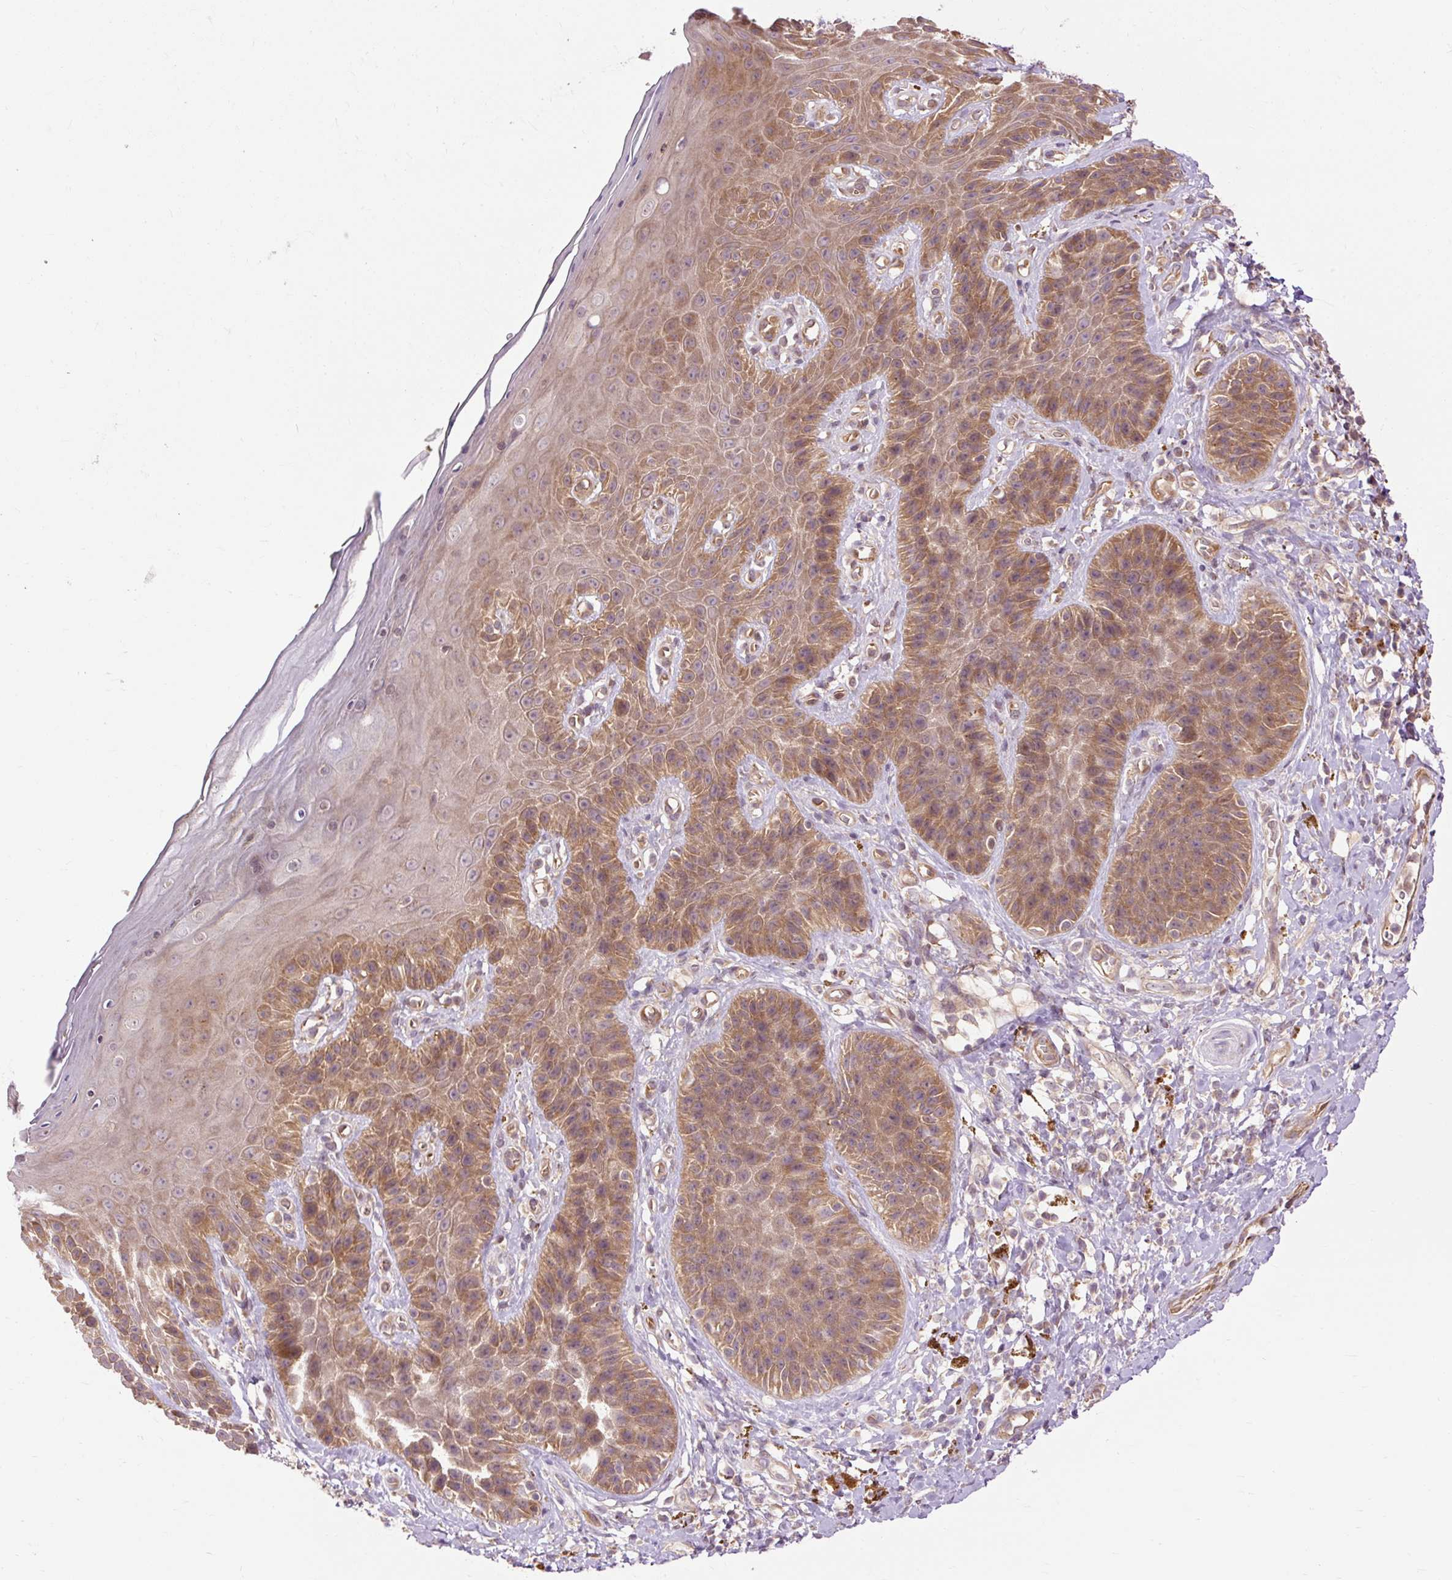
{"staining": {"intensity": "moderate", "quantity": "25%-75%", "location": "cytoplasmic/membranous"}, "tissue": "skin", "cell_type": "Epidermal cells", "image_type": "normal", "snomed": [{"axis": "morphology", "description": "Normal tissue, NOS"}, {"axis": "topography", "description": "Anal"}, {"axis": "topography", "description": "Peripheral nerve tissue"}], "caption": "Benign skin exhibits moderate cytoplasmic/membranous expression in about 25%-75% of epidermal cells, visualized by immunohistochemistry.", "gene": "RIPOR3", "patient": {"sex": "male", "age": 53}}